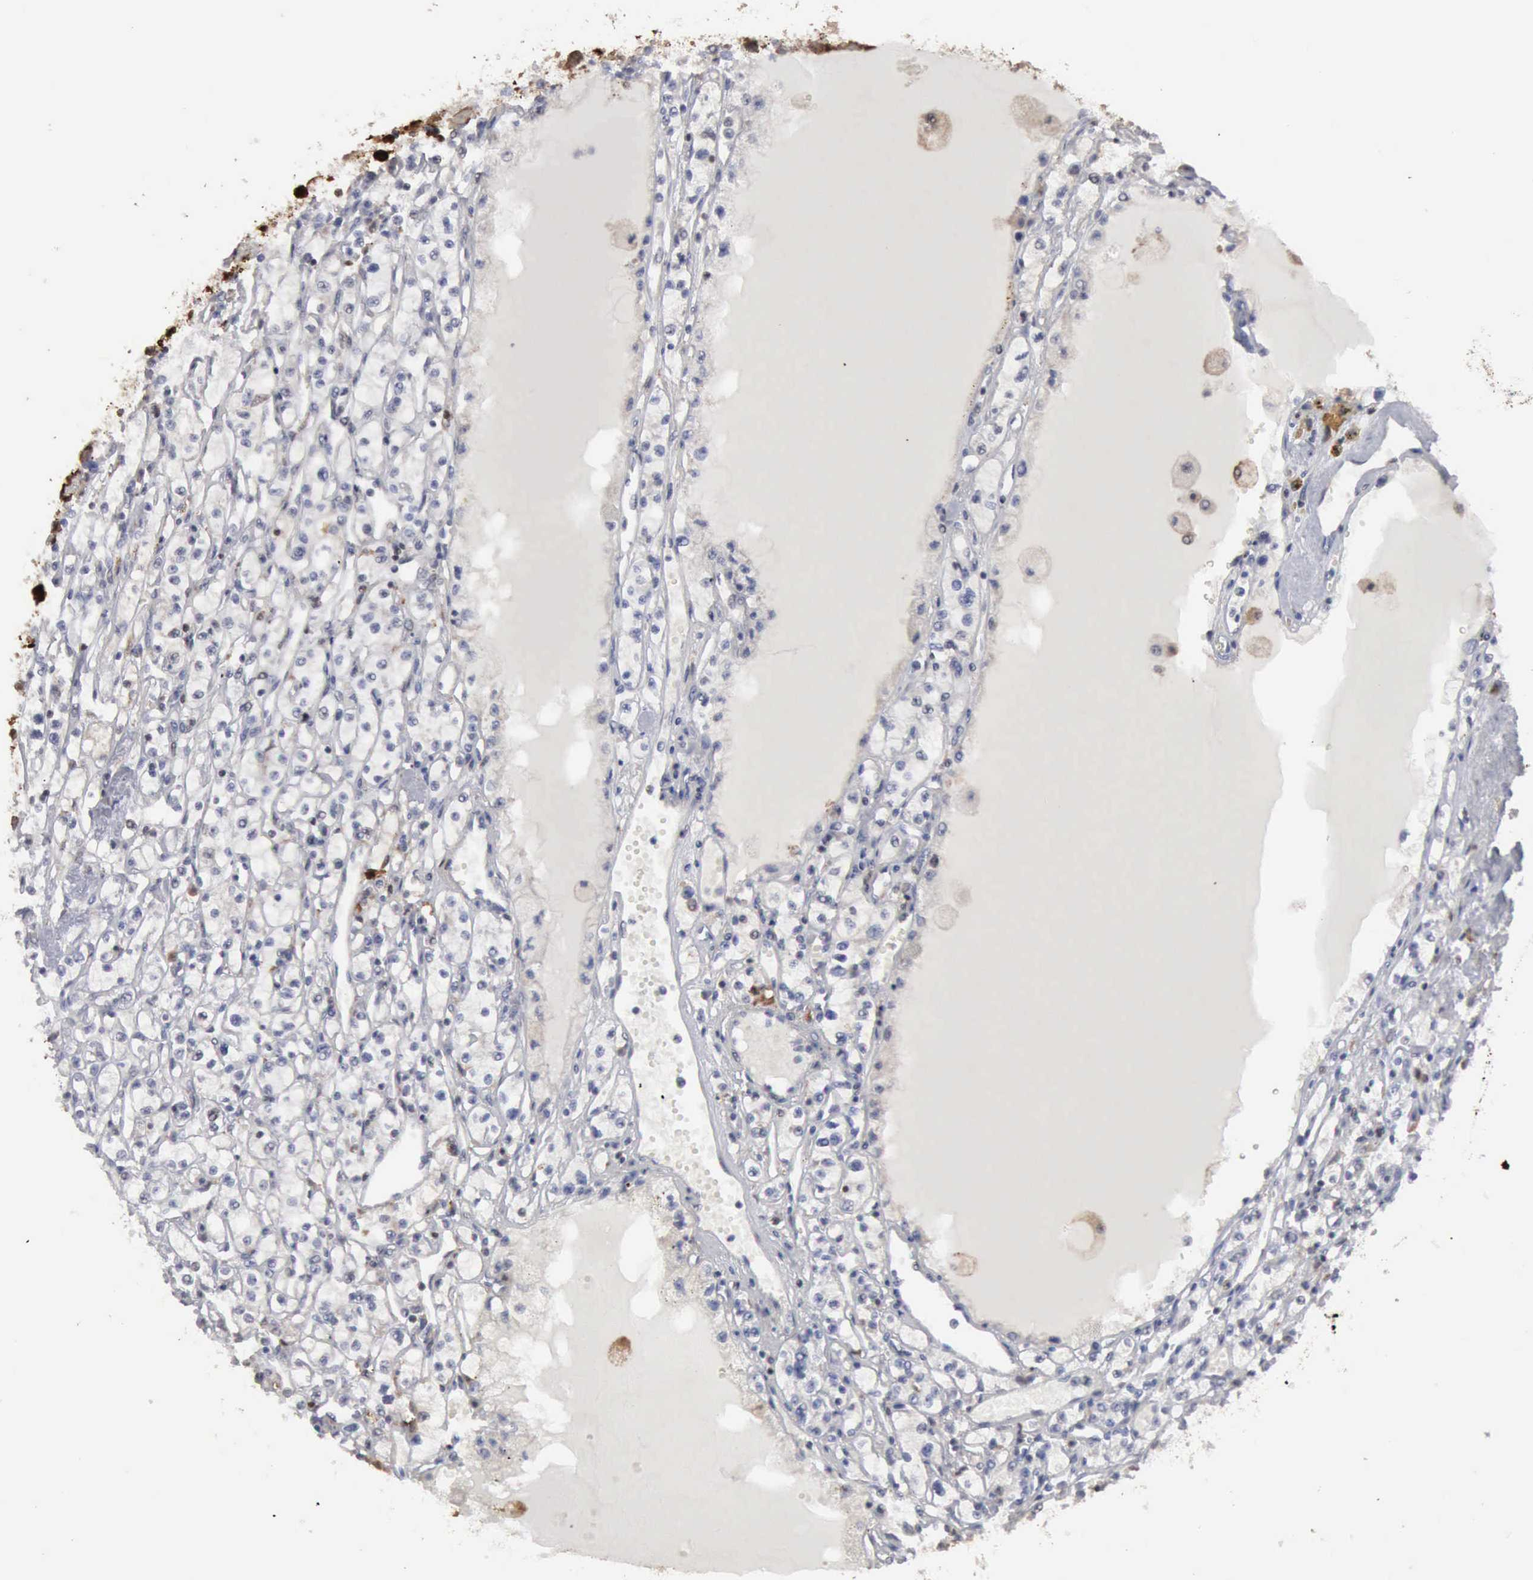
{"staining": {"intensity": "negative", "quantity": "none", "location": "none"}, "tissue": "renal cancer", "cell_type": "Tumor cells", "image_type": "cancer", "snomed": [{"axis": "morphology", "description": "Adenocarcinoma, NOS"}, {"axis": "topography", "description": "Kidney"}], "caption": "The histopathology image displays no significant staining in tumor cells of renal adenocarcinoma.", "gene": "STAT1", "patient": {"sex": "male", "age": 56}}